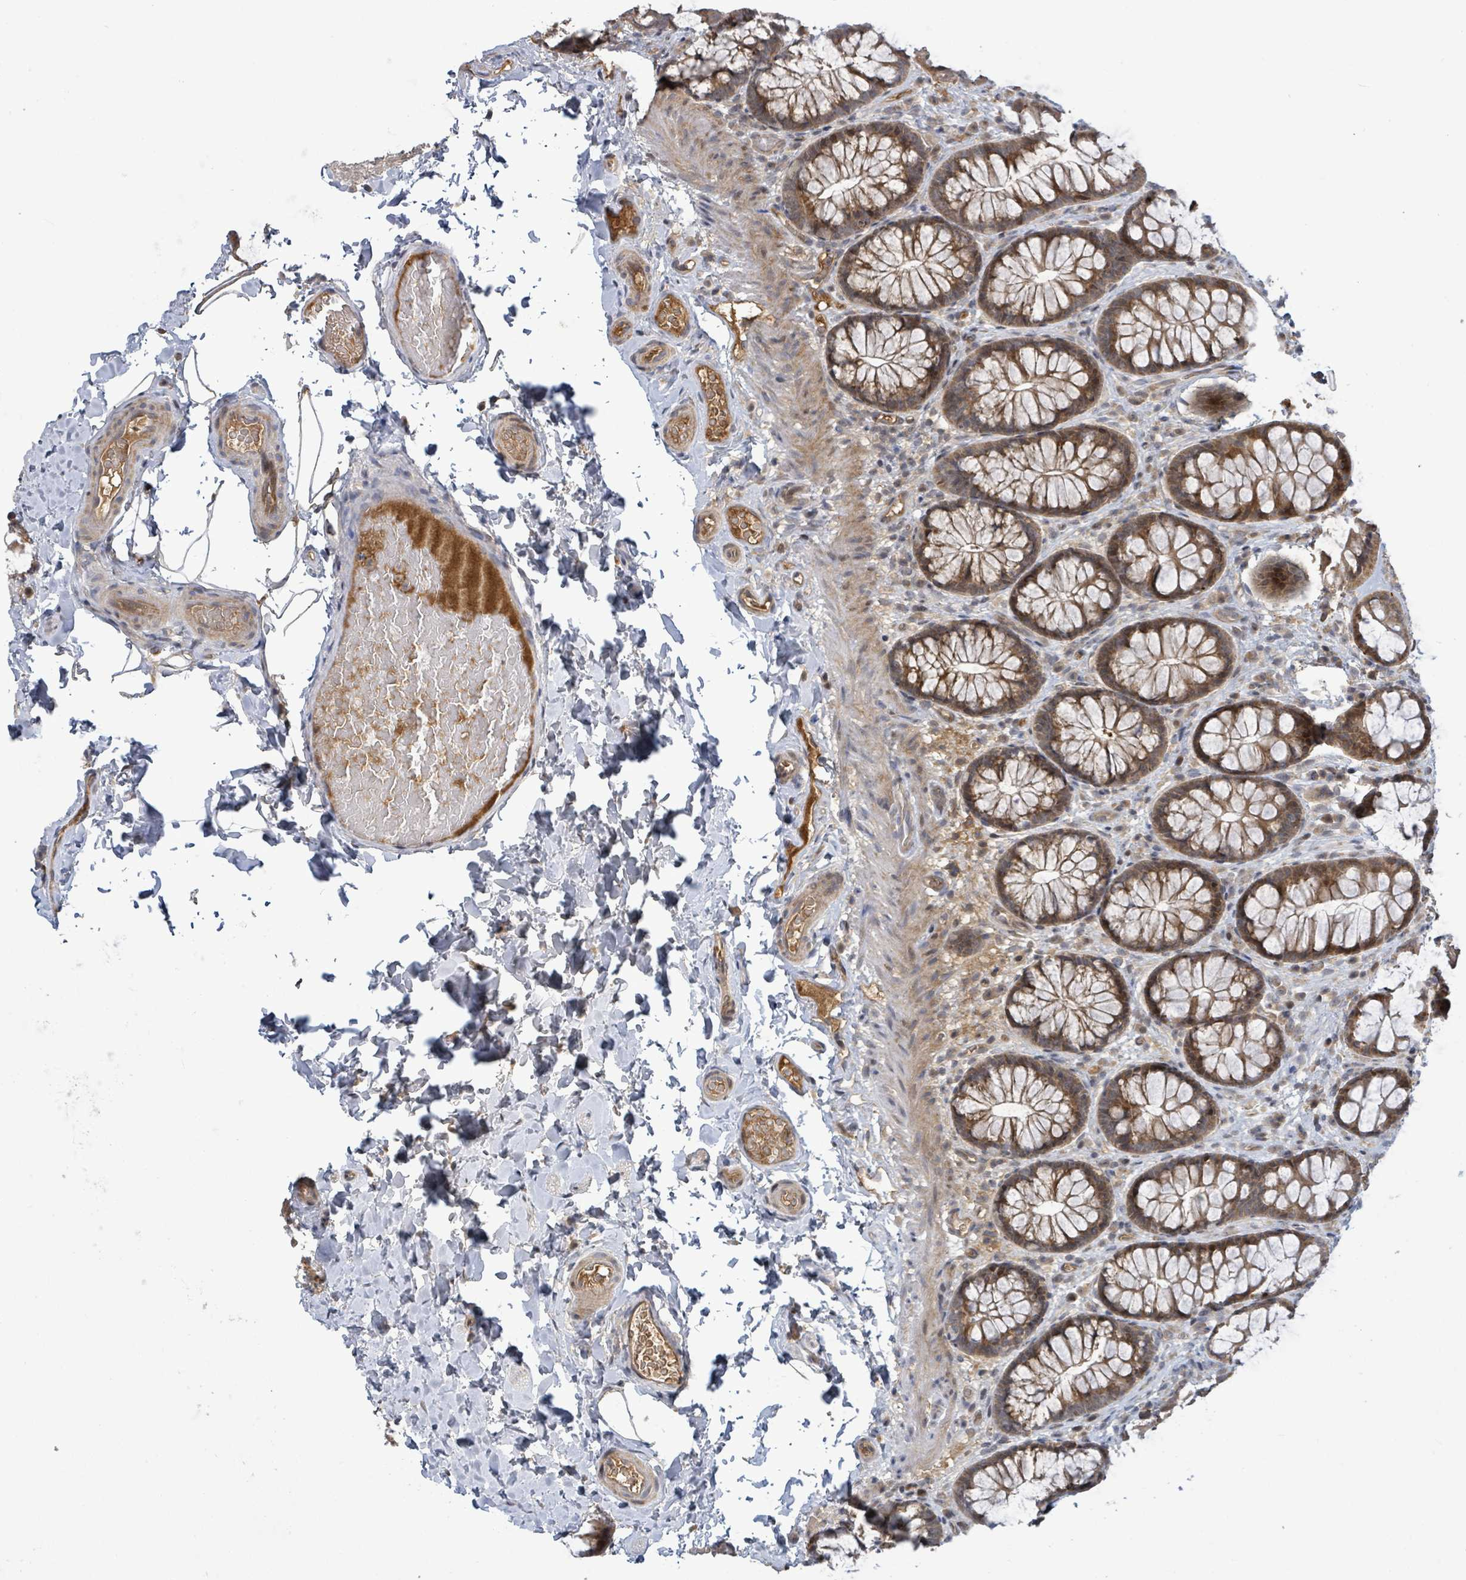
{"staining": {"intensity": "moderate", "quantity": ">75%", "location": "cytoplasmic/membranous"}, "tissue": "colon", "cell_type": "Endothelial cells", "image_type": "normal", "snomed": [{"axis": "morphology", "description": "Normal tissue, NOS"}, {"axis": "topography", "description": "Colon"}], "caption": "Colon was stained to show a protein in brown. There is medium levels of moderate cytoplasmic/membranous staining in approximately >75% of endothelial cells. (brown staining indicates protein expression, while blue staining denotes nuclei).", "gene": "ITGA11", "patient": {"sex": "male", "age": 46}}